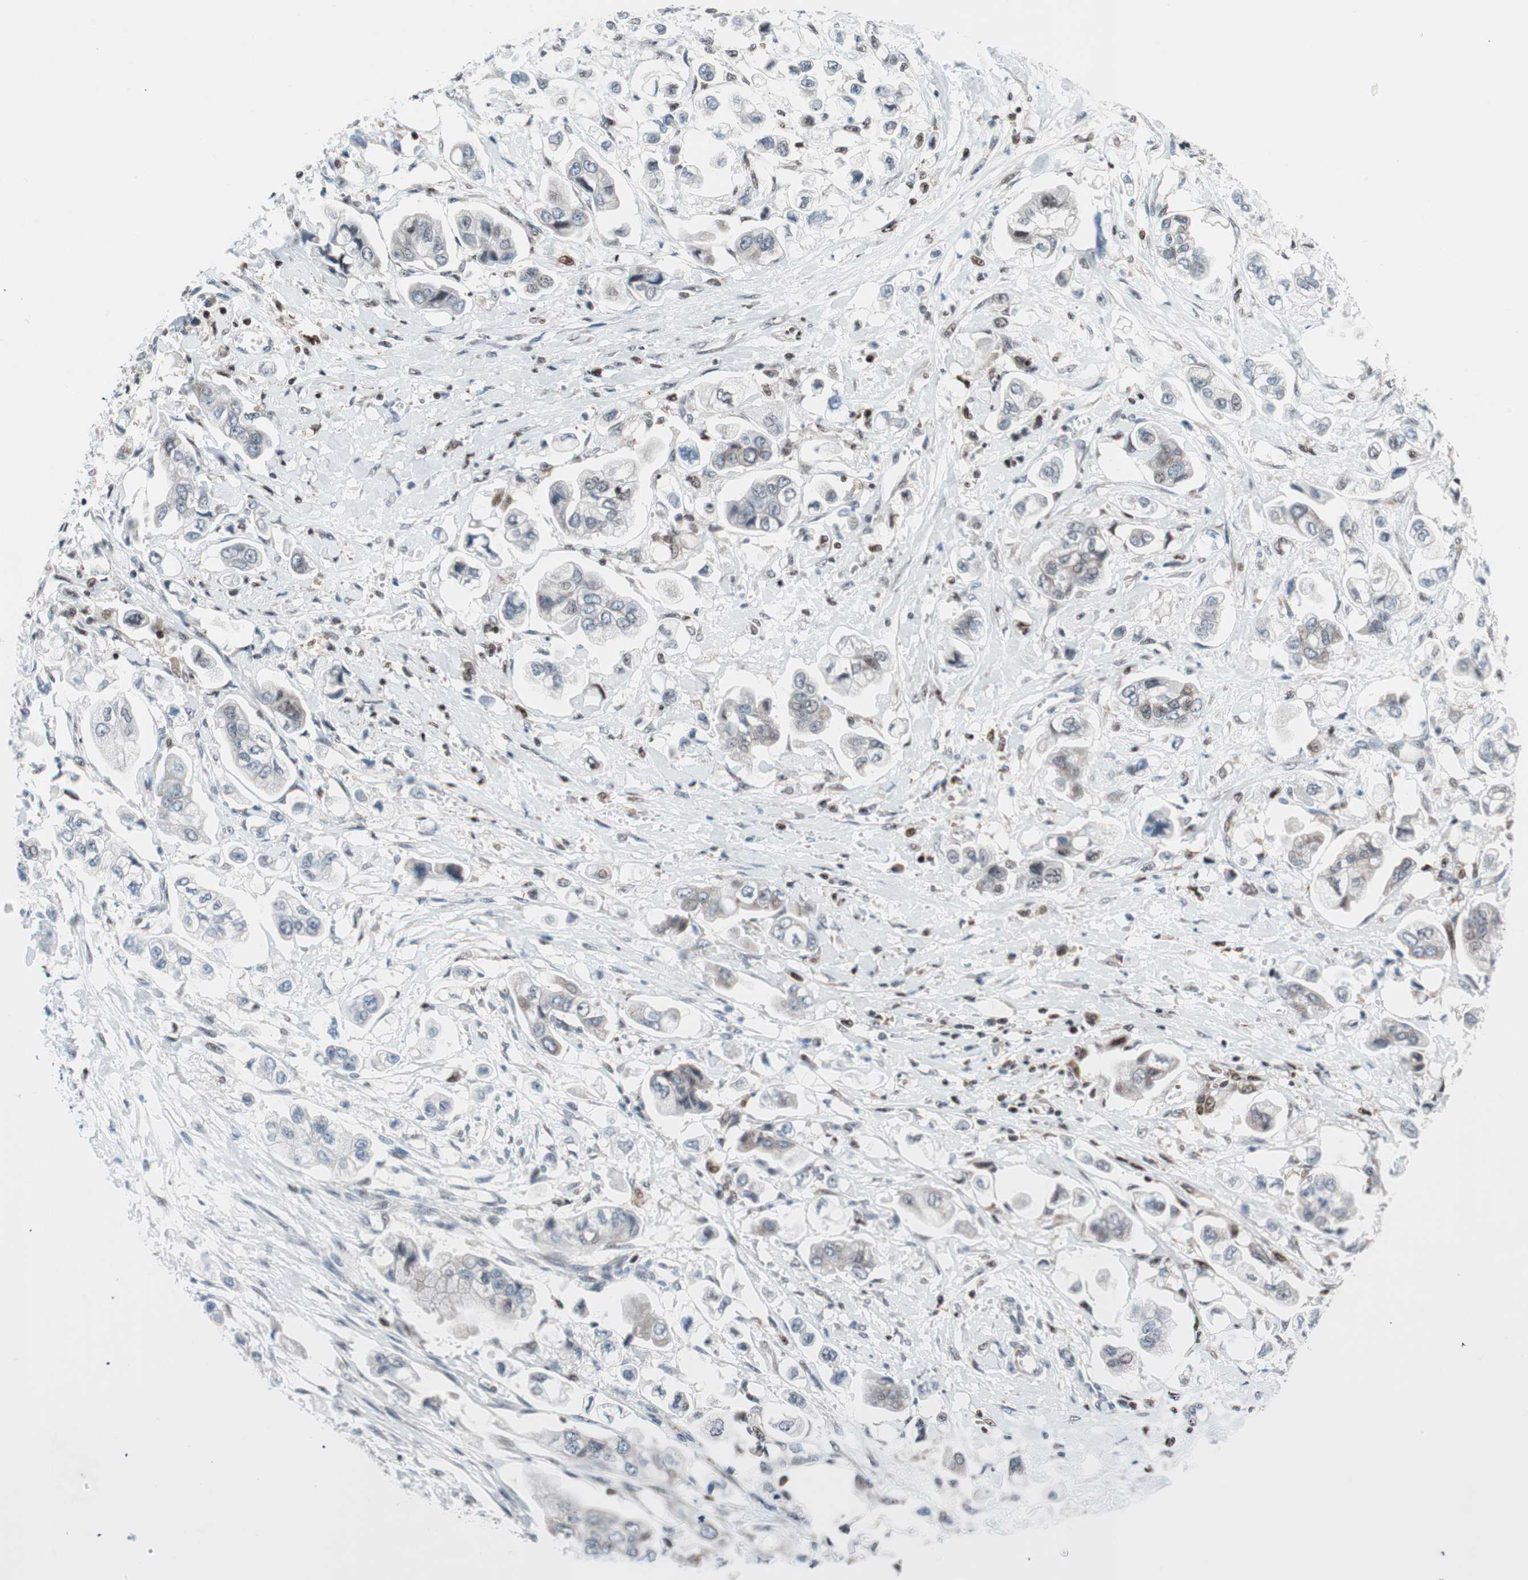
{"staining": {"intensity": "negative", "quantity": "none", "location": "none"}, "tissue": "stomach cancer", "cell_type": "Tumor cells", "image_type": "cancer", "snomed": [{"axis": "morphology", "description": "Adenocarcinoma, NOS"}, {"axis": "topography", "description": "Stomach"}], "caption": "Immunohistochemical staining of stomach cancer (adenocarcinoma) exhibits no significant expression in tumor cells.", "gene": "RGS10", "patient": {"sex": "male", "age": 62}}